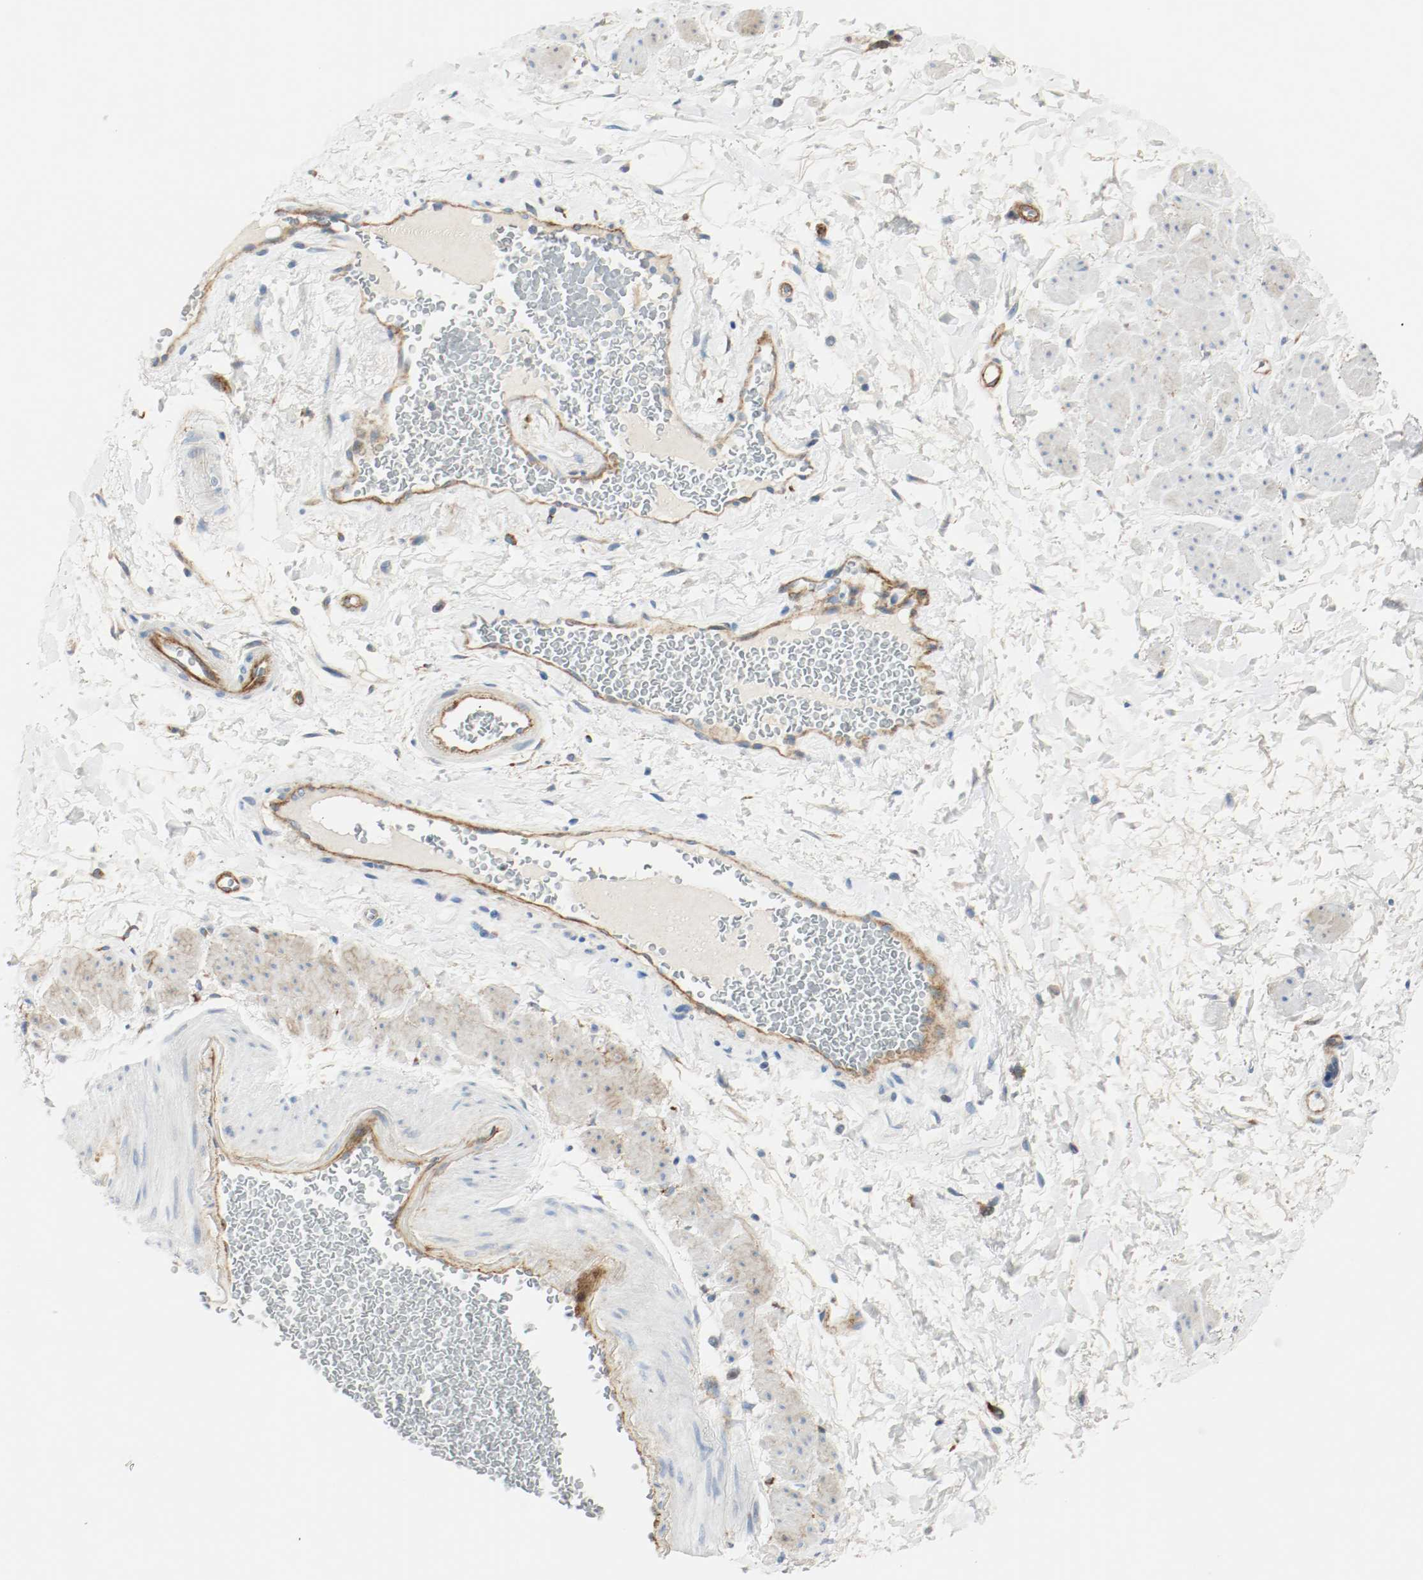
{"staining": {"intensity": "weak", "quantity": "<25%", "location": "cytoplasmic/membranous"}, "tissue": "adipose tissue", "cell_type": "Adipocytes", "image_type": "normal", "snomed": [{"axis": "morphology", "description": "Normal tissue, NOS"}, {"axis": "topography", "description": "Soft tissue"}, {"axis": "topography", "description": "Peripheral nerve tissue"}], "caption": "Photomicrograph shows no significant protein staining in adipocytes of normal adipose tissue. (Stains: DAB IHC with hematoxylin counter stain, Microscopy: brightfield microscopy at high magnification).", "gene": "LAMB1", "patient": {"sex": "female", "age": 71}}